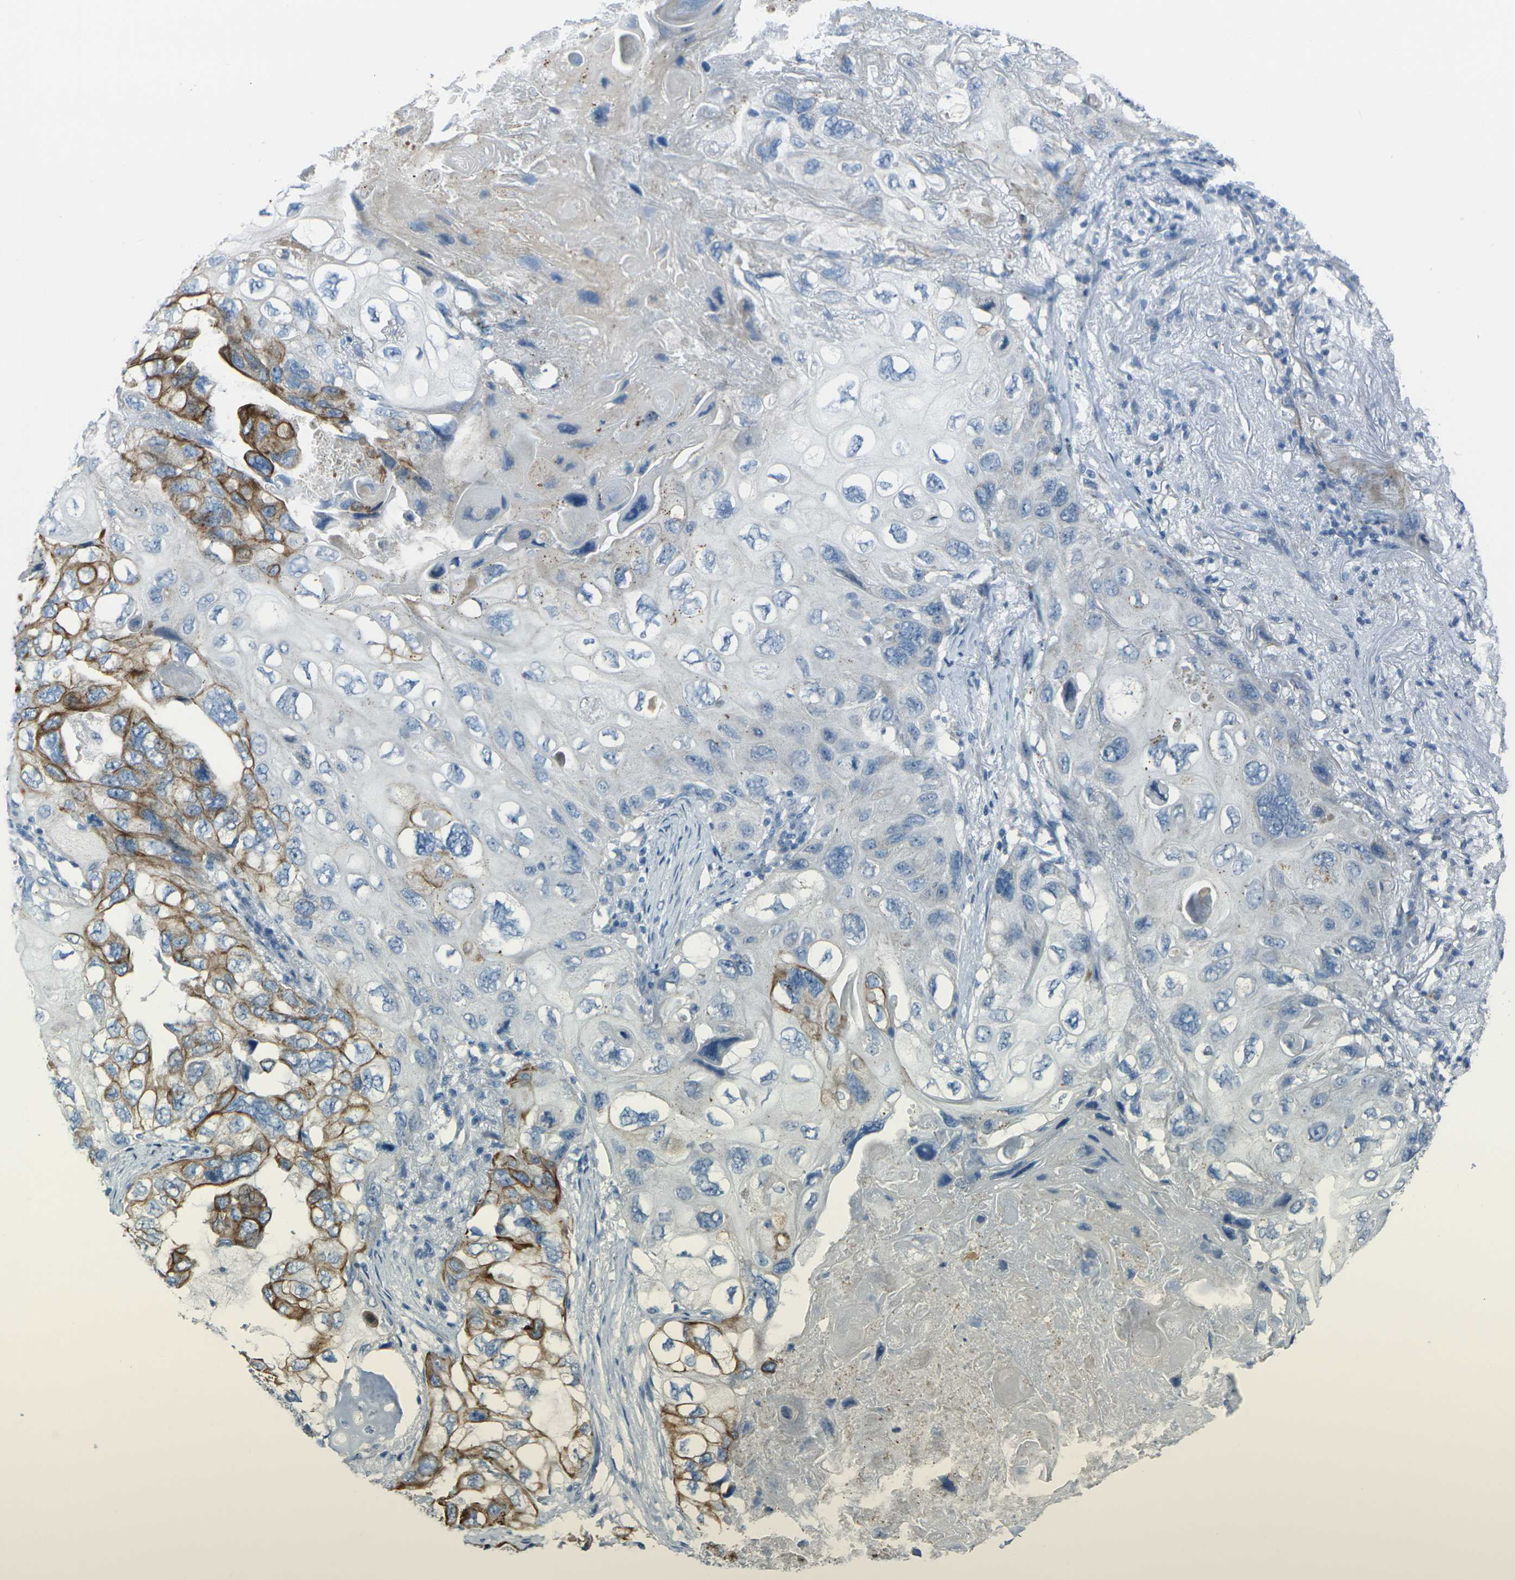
{"staining": {"intensity": "moderate", "quantity": "25%-75%", "location": "cytoplasmic/membranous"}, "tissue": "lung cancer", "cell_type": "Tumor cells", "image_type": "cancer", "snomed": [{"axis": "morphology", "description": "Squamous cell carcinoma, NOS"}, {"axis": "topography", "description": "Lung"}], "caption": "Tumor cells demonstrate medium levels of moderate cytoplasmic/membranous expression in about 25%-75% of cells in human lung cancer (squamous cell carcinoma).", "gene": "ANKRD46", "patient": {"sex": "female", "age": 73}}